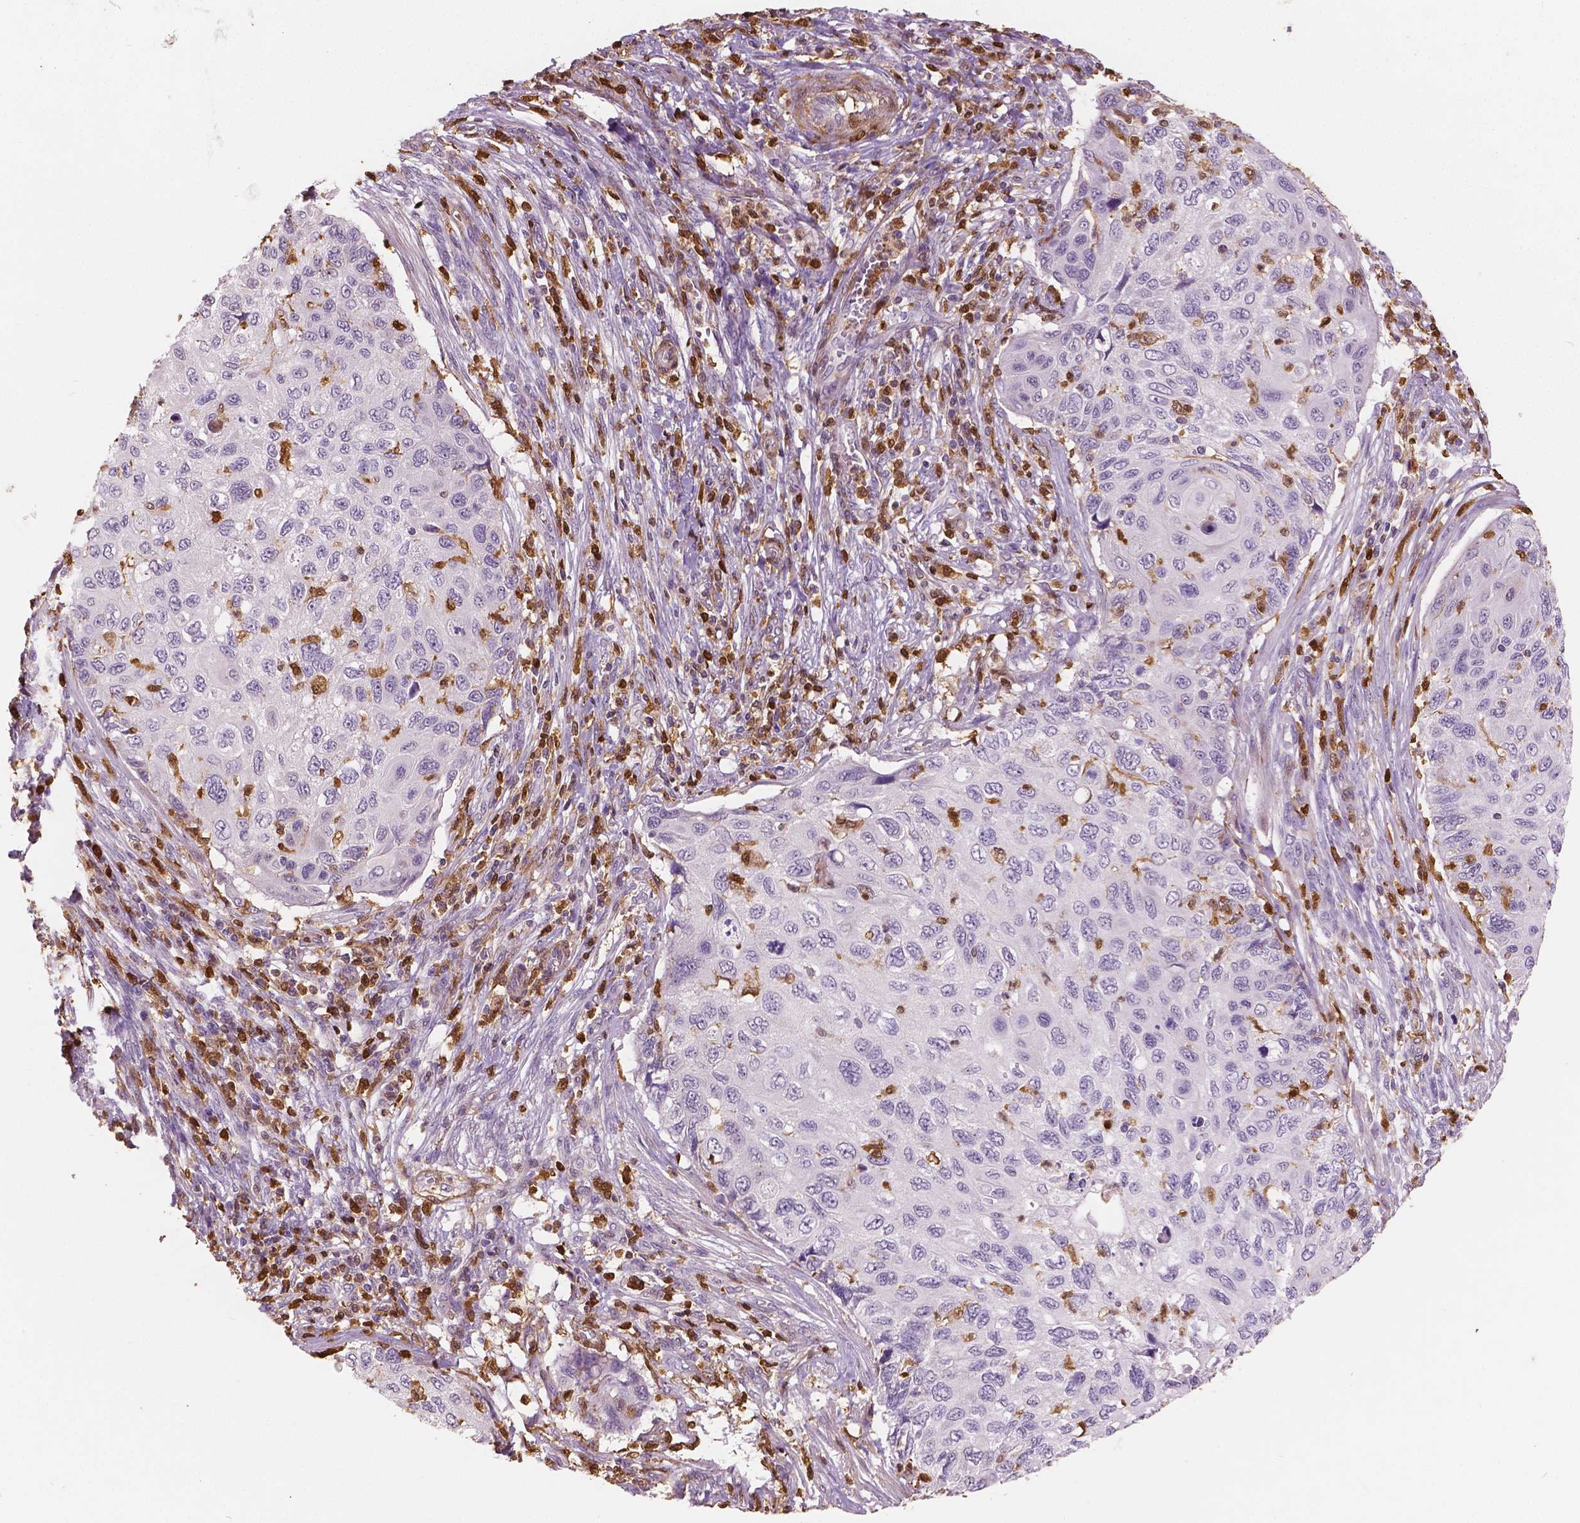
{"staining": {"intensity": "negative", "quantity": "none", "location": "none"}, "tissue": "cervical cancer", "cell_type": "Tumor cells", "image_type": "cancer", "snomed": [{"axis": "morphology", "description": "Squamous cell carcinoma, NOS"}, {"axis": "topography", "description": "Cervix"}], "caption": "Immunohistochemical staining of human squamous cell carcinoma (cervical) reveals no significant positivity in tumor cells.", "gene": "S100A4", "patient": {"sex": "female", "age": 70}}